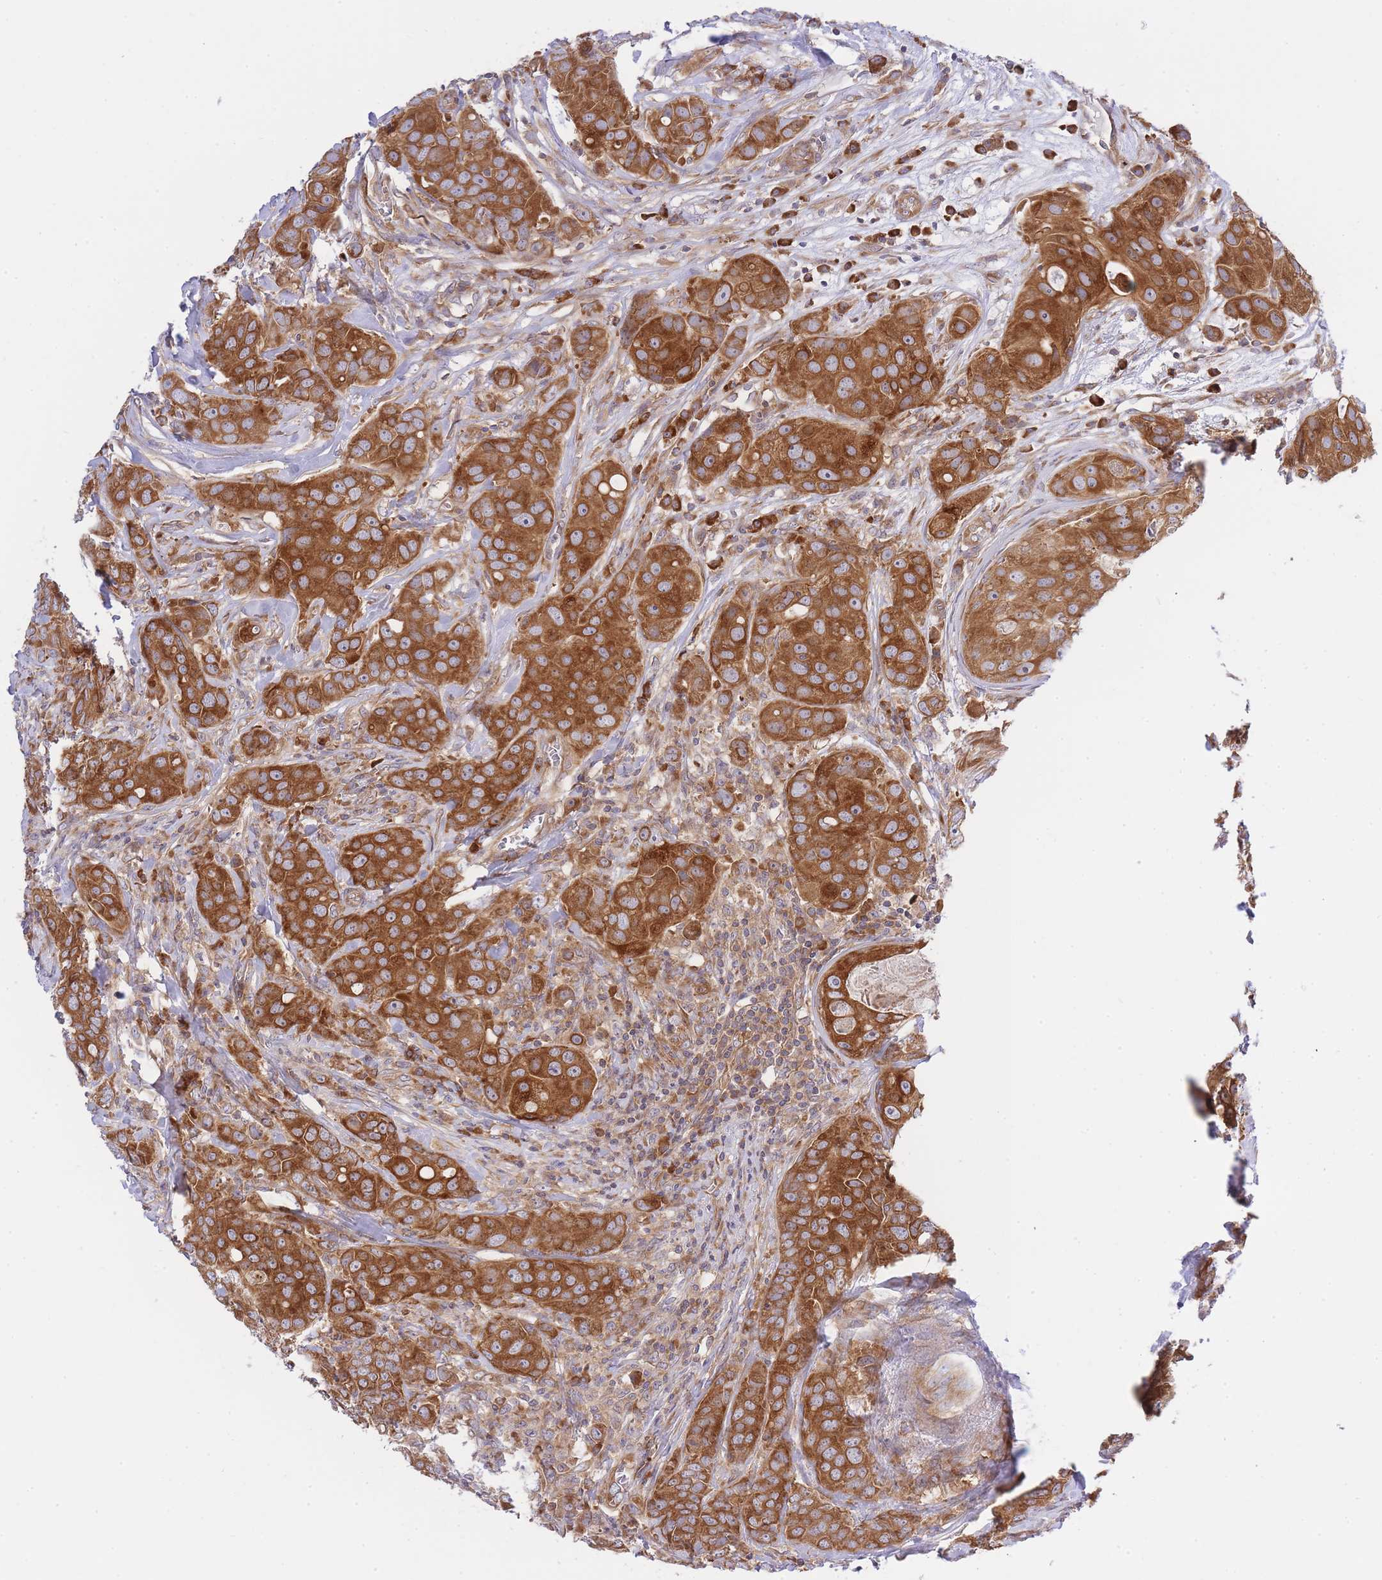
{"staining": {"intensity": "strong", "quantity": ">75%", "location": "cytoplasmic/membranous"}, "tissue": "breast cancer", "cell_type": "Tumor cells", "image_type": "cancer", "snomed": [{"axis": "morphology", "description": "Duct carcinoma"}, {"axis": "topography", "description": "Breast"}], "caption": "Intraductal carcinoma (breast) tissue shows strong cytoplasmic/membranous expression in about >75% of tumor cells, visualized by immunohistochemistry.", "gene": "EIF2B2", "patient": {"sex": "female", "age": 43}}